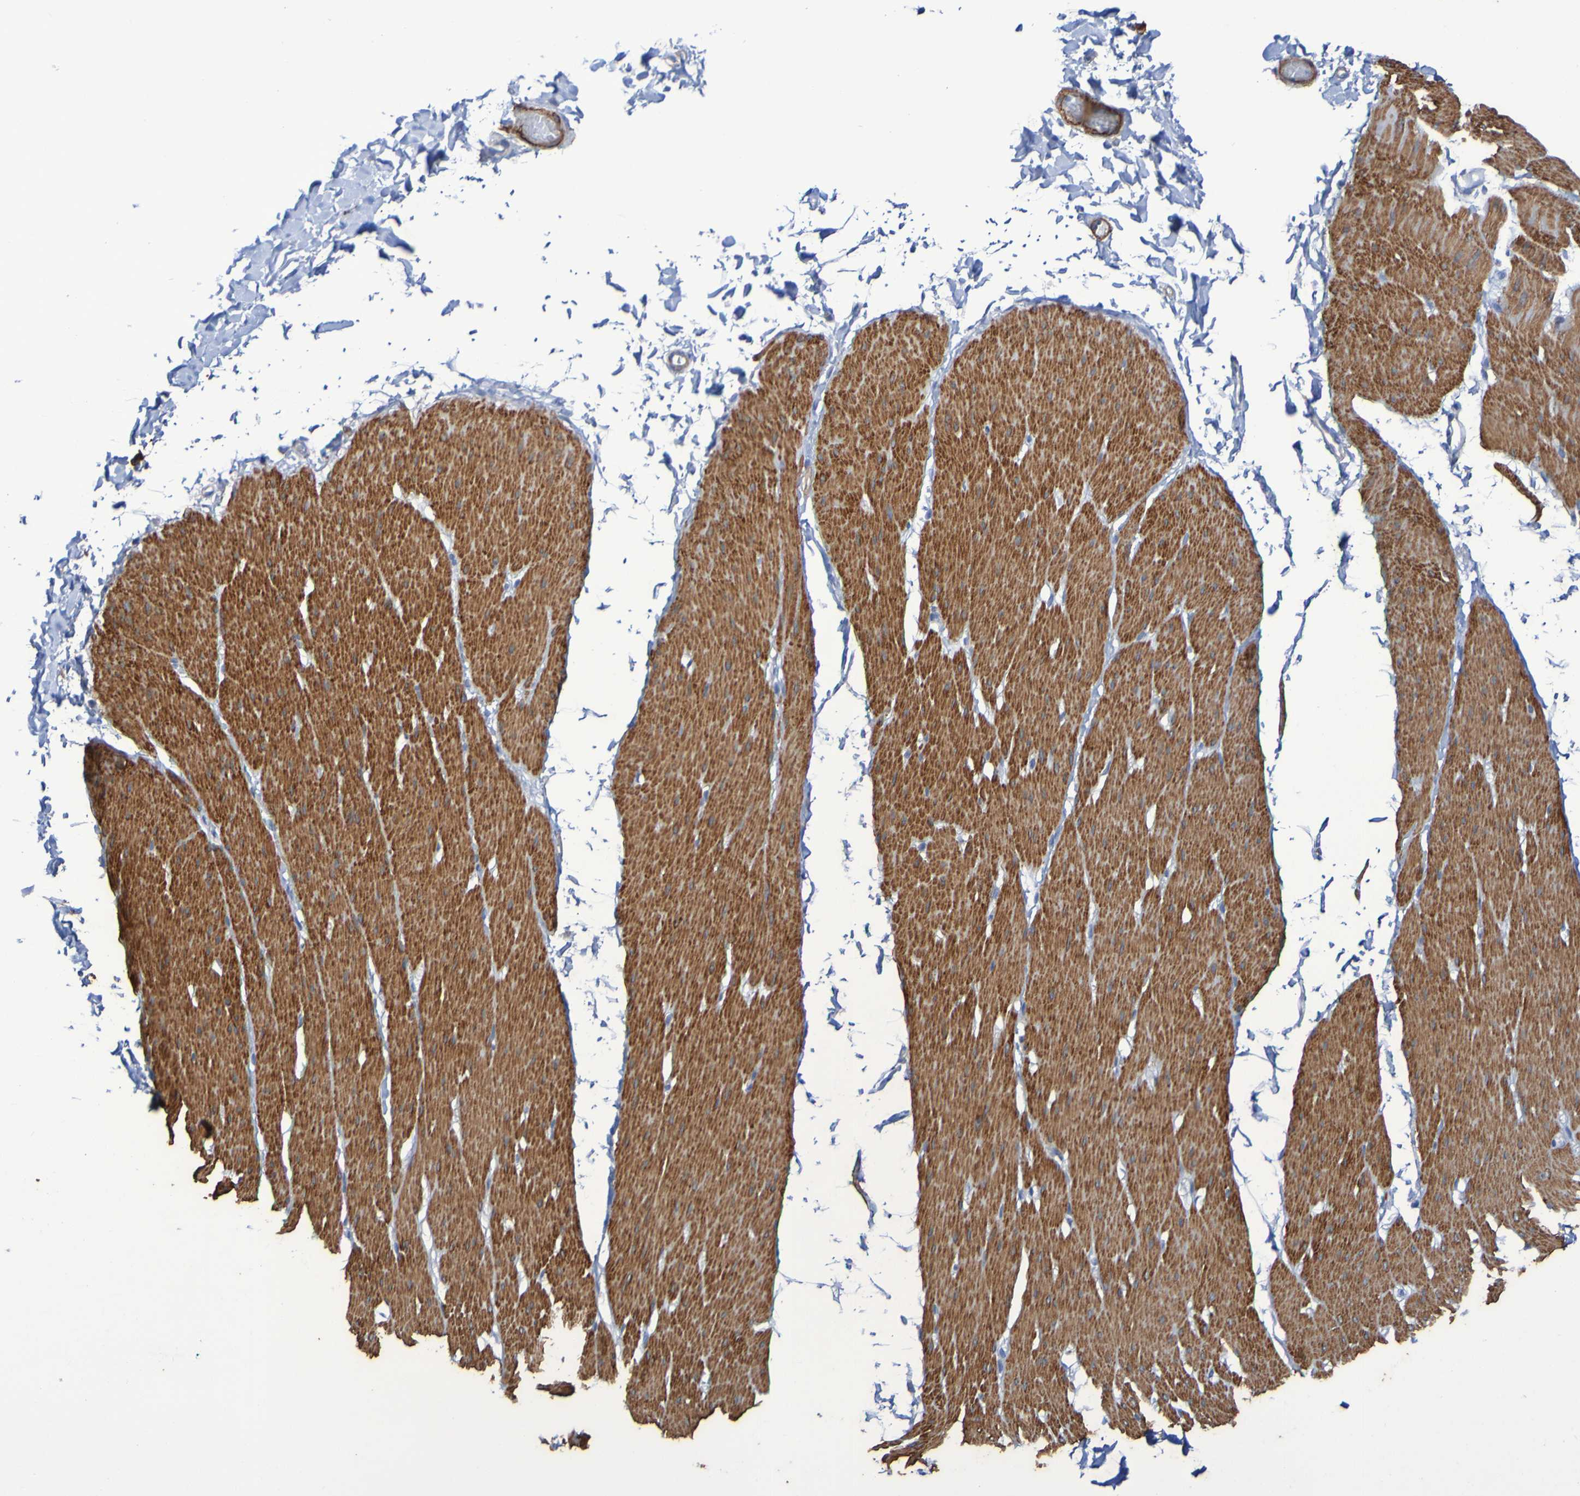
{"staining": {"intensity": "strong", "quantity": "25%-75%", "location": "cytoplasmic/membranous"}, "tissue": "smooth muscle", "cell_type": "Smooth muscle cells", "image_type": "normal", "snomed": [{"axis": "morphology", "description": "Normal tissue, NOS"}, {"axis": "topography", "description": "Smooth muscle"}, {"axis": "topography", "description": "Colon"}], "caption": "Immunohistochemistry (DAB) staining of normal smooth muscle demonstrates strong cytoplasmic/membranous protein positivity in about 25%-75% of smooth muscle cells.", "gene": "SRPRB", "patient": {"sex": "male", "age": 67}}